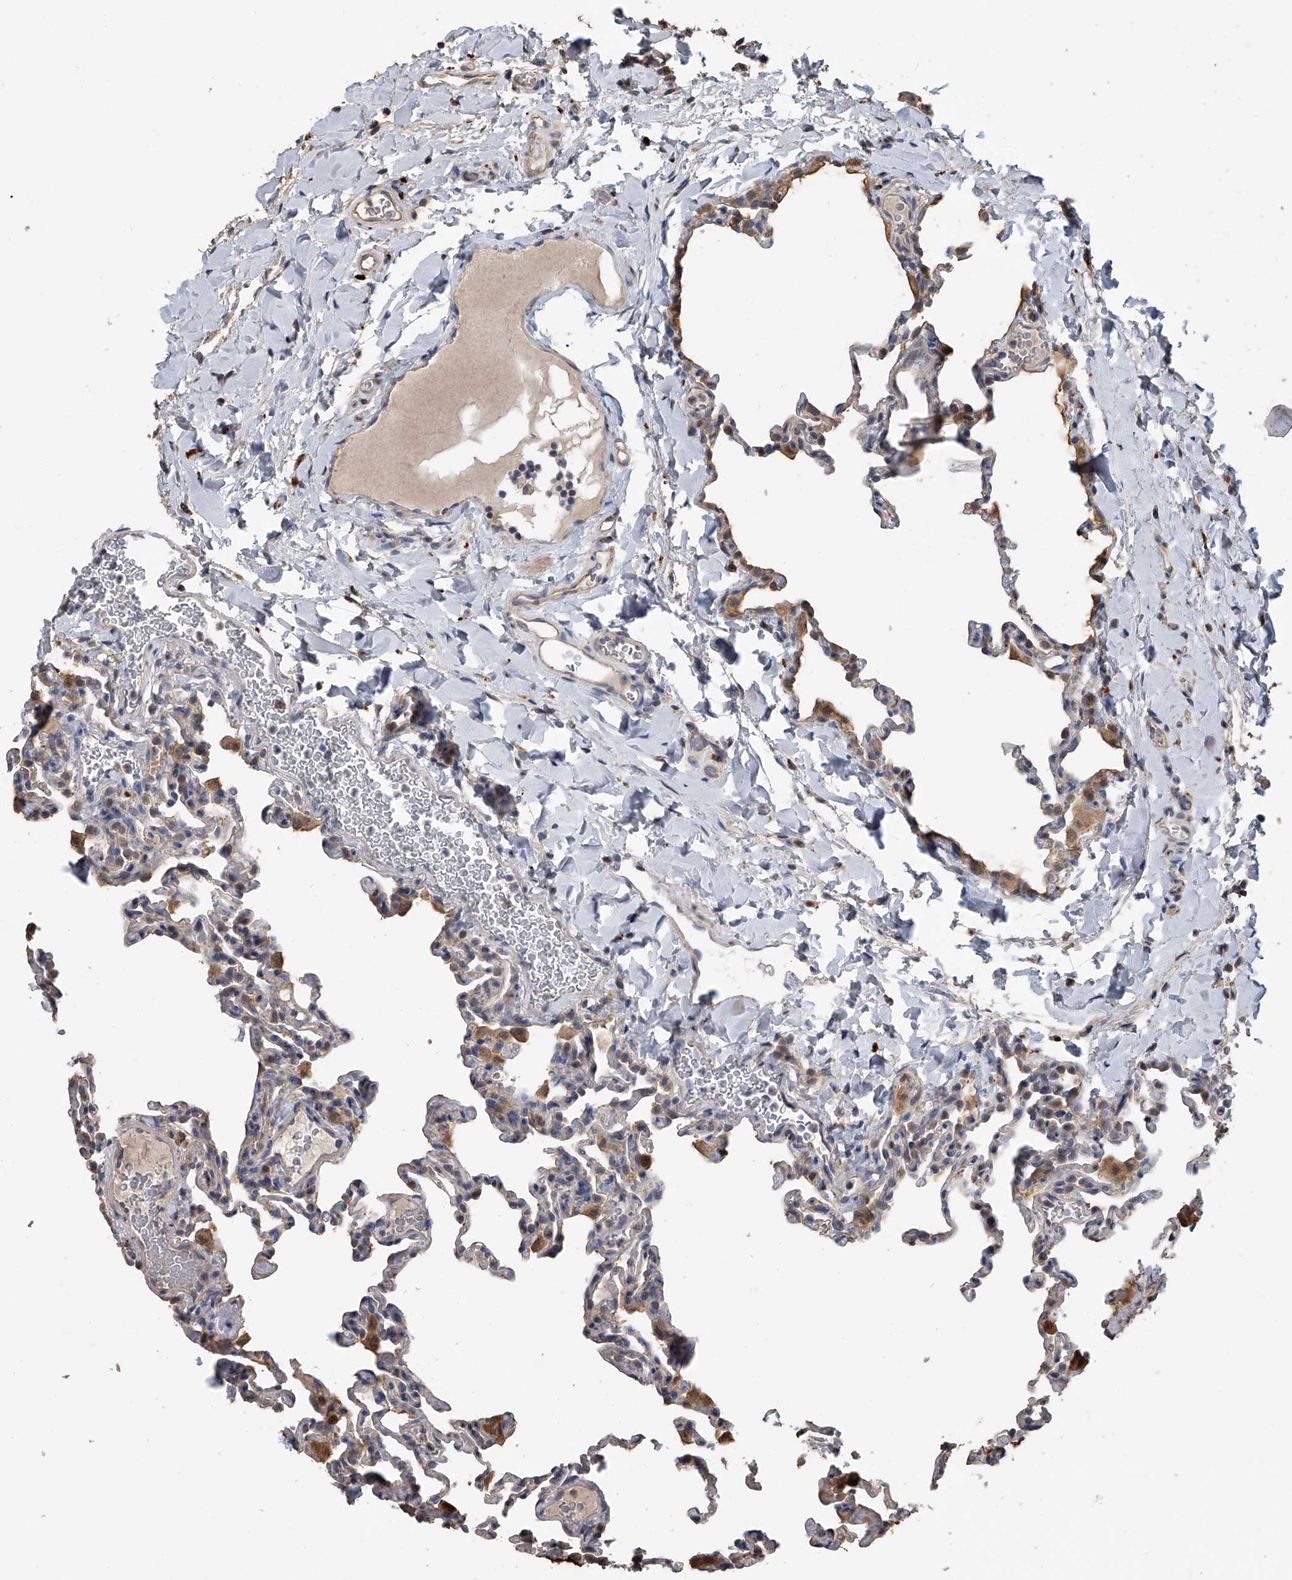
{"staining": {"intensity": "moderate", "quantity": "25%-75%", "location": "cytoplasmic/membranous"}, "tissue": "lung", "cell_type": "Alveolar cells", "image_type": "normal", "snomed": [{"axis": "morphology", "description": "Normal tissue, NOS"}, {"axis": "topography", "description": "Lung"}], "caption": "Immunohistochemistry (IHC) (DAB) staining of unremarkable human lung displays moderate cytoplasmic/membranous protein staining in about 25%-75% of alveolar cells.", "gene": "DOCK9", "patient": {"sex": "male", "age": 20}}